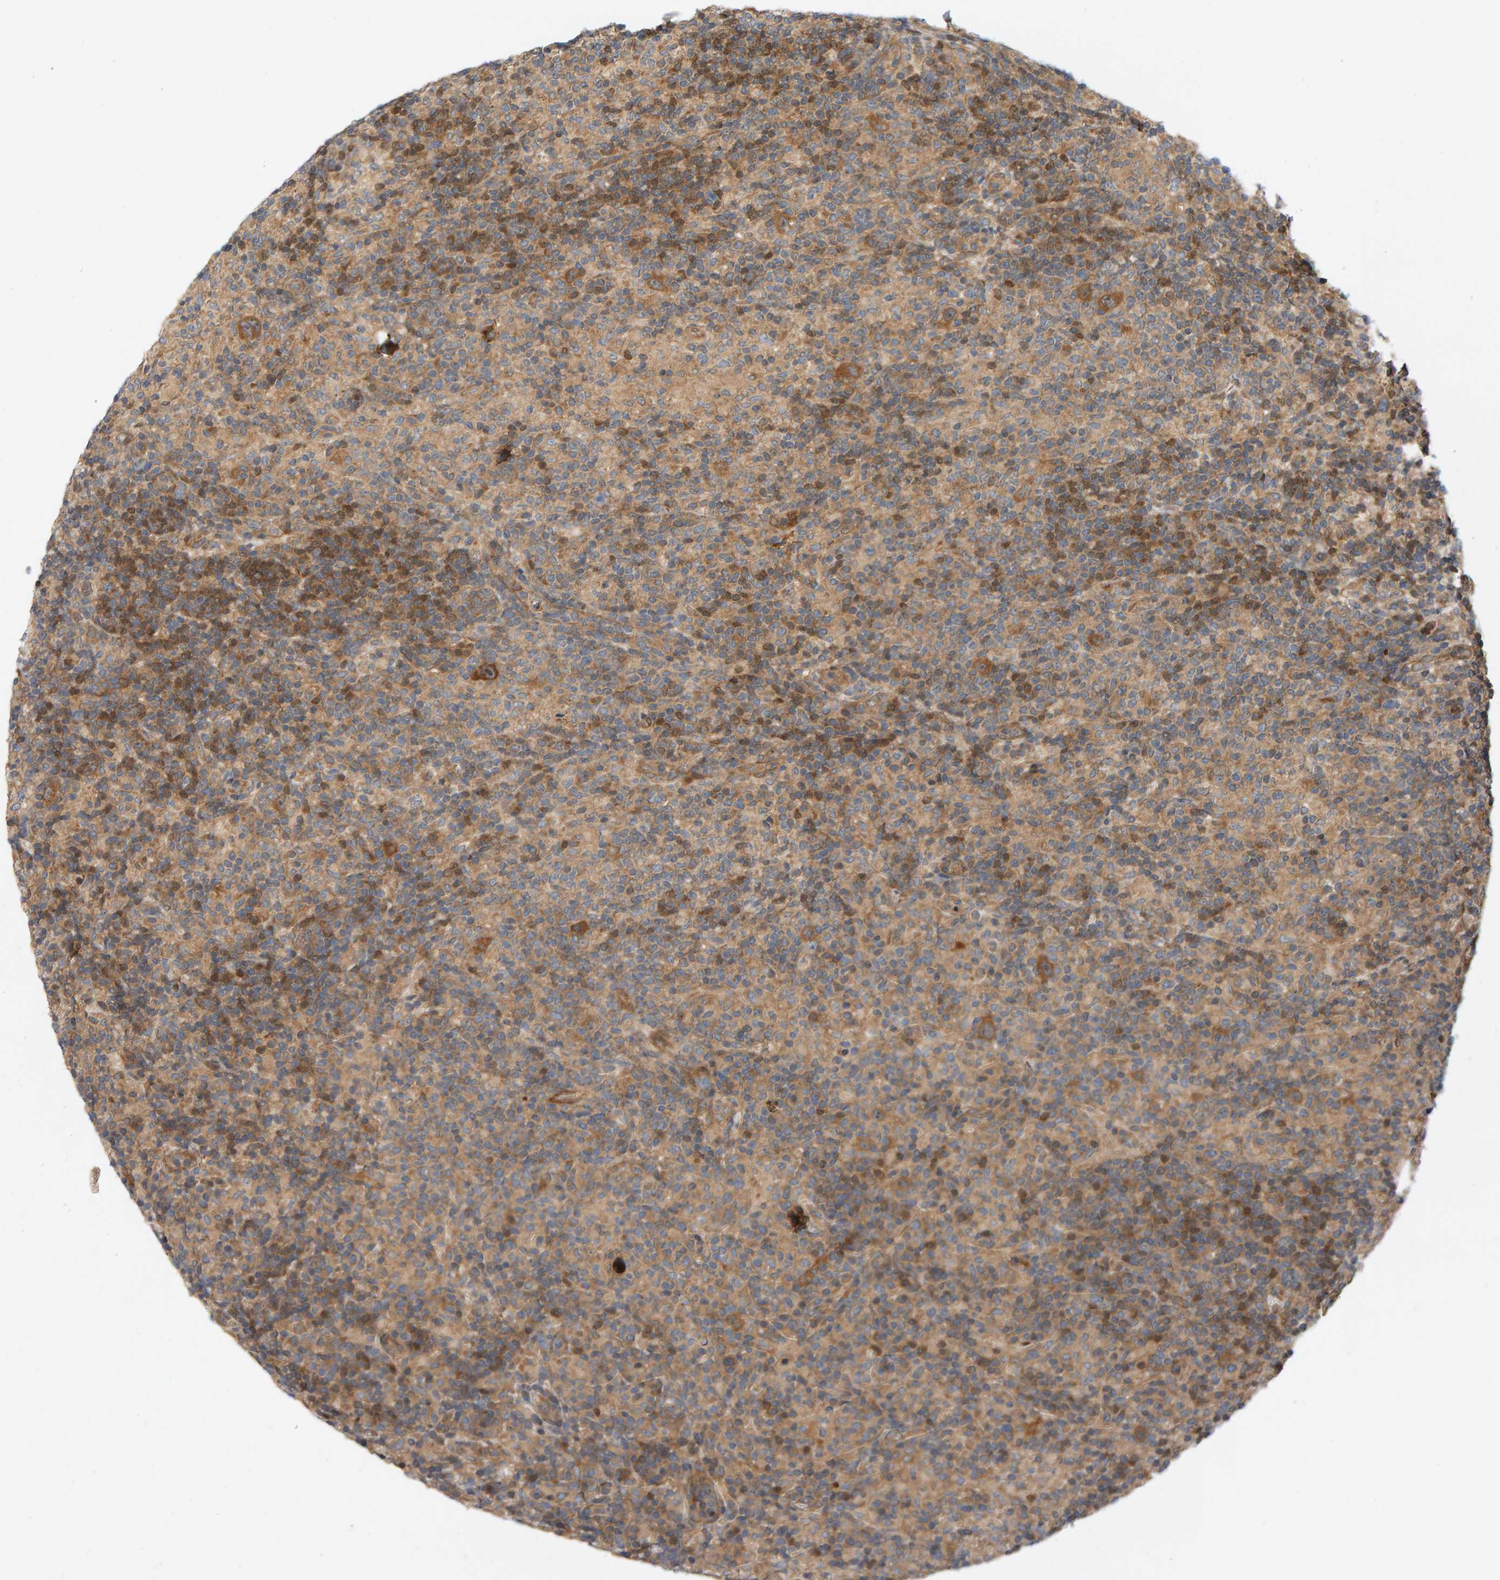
{"staining": {"intensity": "moderate", "quantity": ">75%", "location": "cytoplasmic/membranous"}, "tissue": "lymphoma", "cell_type": "Tumor cells", "image_type": "cancer", "snomed": [{"axis": "morphology", "description": "Hodgkin's disease, NOS"}, {"axis": "topography", "description": "Lymph node"}], "caption": "The histopathology image shows immunohistochemical staining of Hodgkin's disease. There is moderate cytoplasmic/membranous staining is present in about >75% of tumor cells. (Stains: DAB in brown, nuclei in blue, Microscopy: brightfield microscopy at high magnification).", "gene": "BAHCC1", "patient": {"sex": "male", "age": 70}}